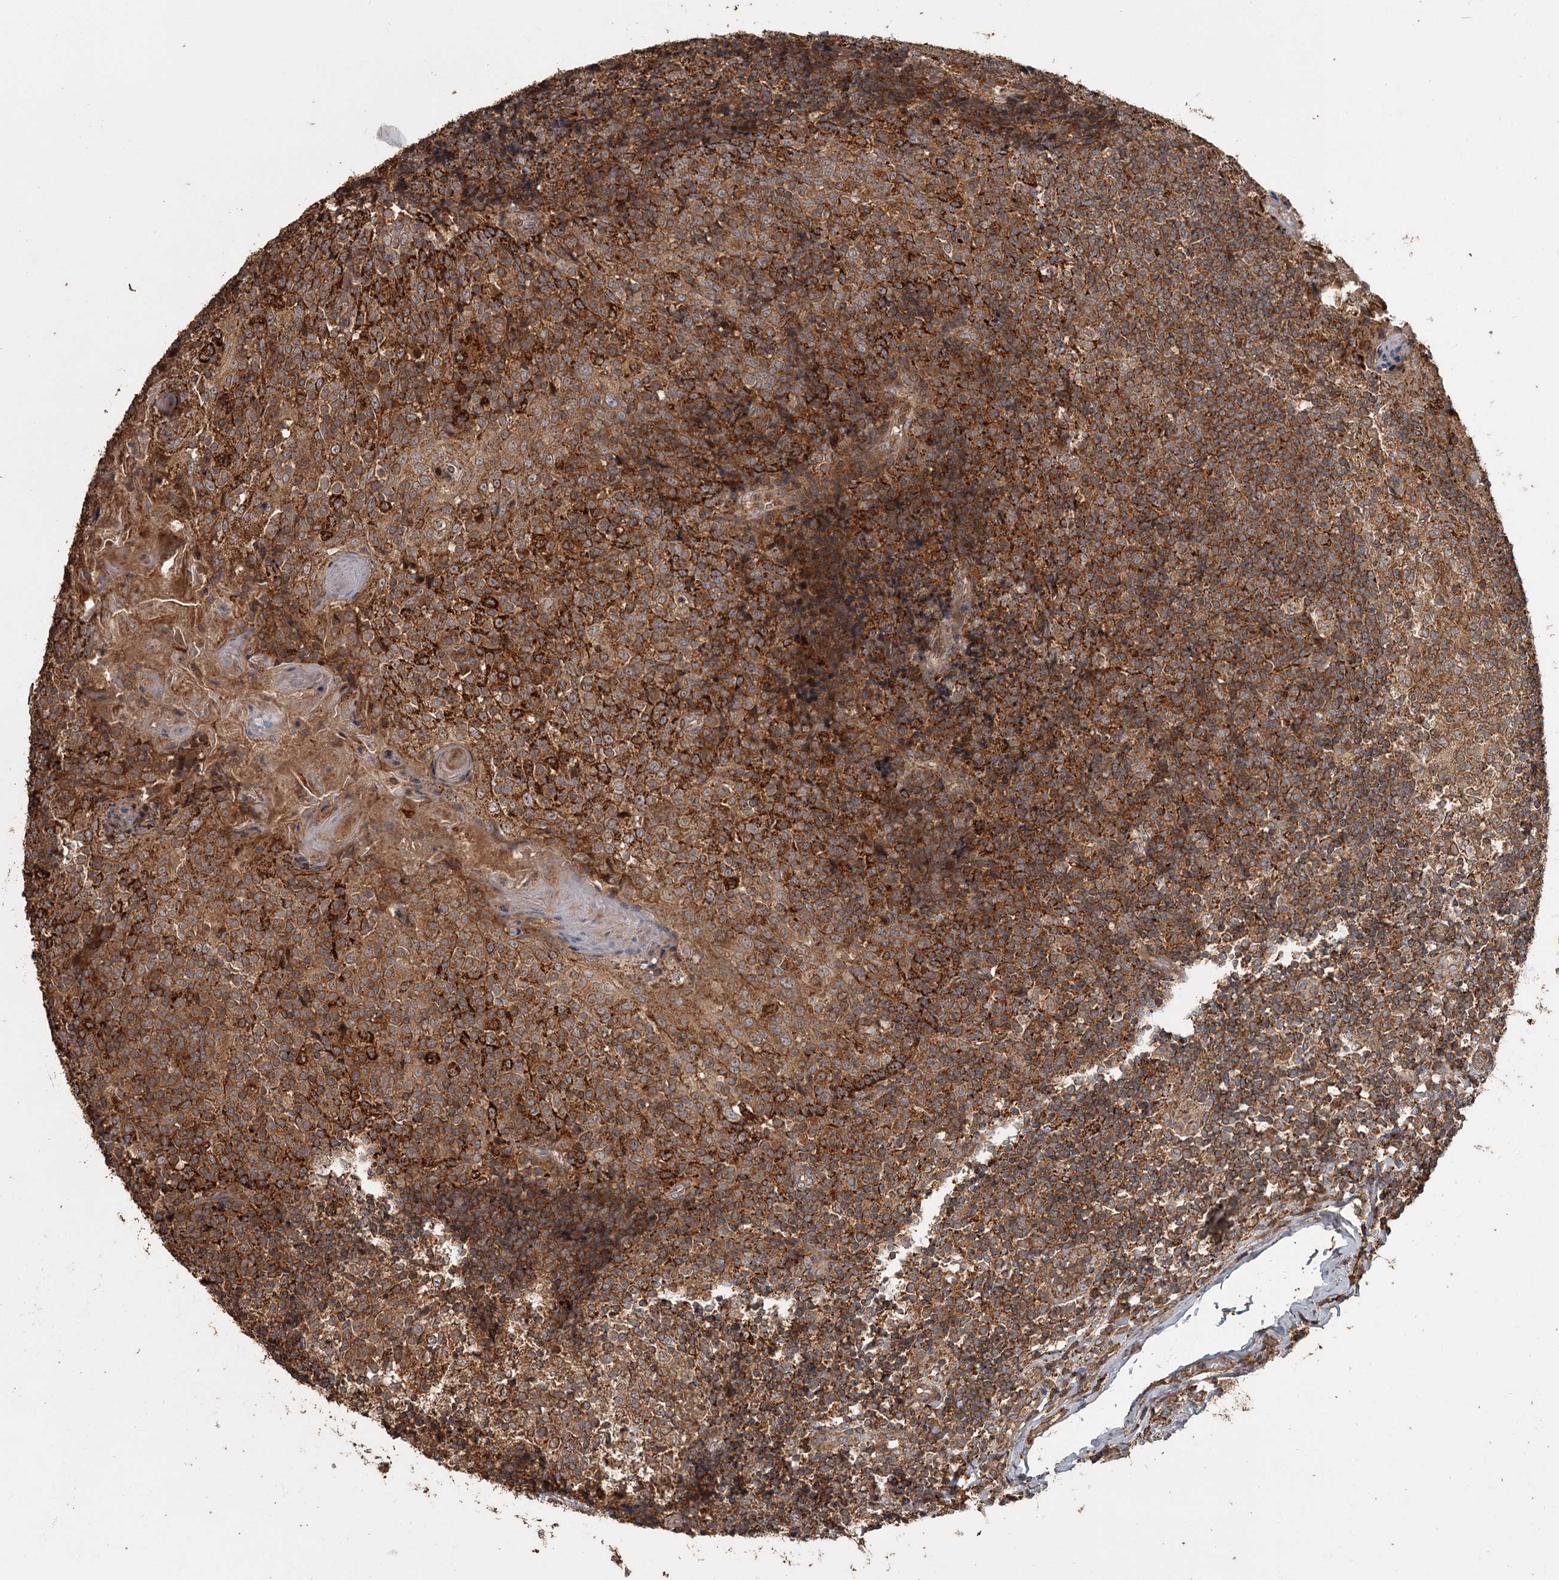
{"staining": {"intensity": "strong", "quantity": ">75%", "location": "cytoplasmic/membranous"}, "tissue": "tonsil", "cell_type": "Germinal center cells", "image_type": "normal", "snomed": [{"axis": "morphology", "description": "Normal tissue, NOS"}, {"axis": "topography", "description": "Tonsil"}], "caption": "Protein expression analysis of normal tonsil exhibits strong cytoplasmic/membranous positivity in approximately >75% of germinal center cells. (DAB (3,3'-diaminobenzidine) IHC, brown staining for protein, blue staining for nuclei).", "gene": "FAXC", "patient": {"sex": "female", "age": 19}}